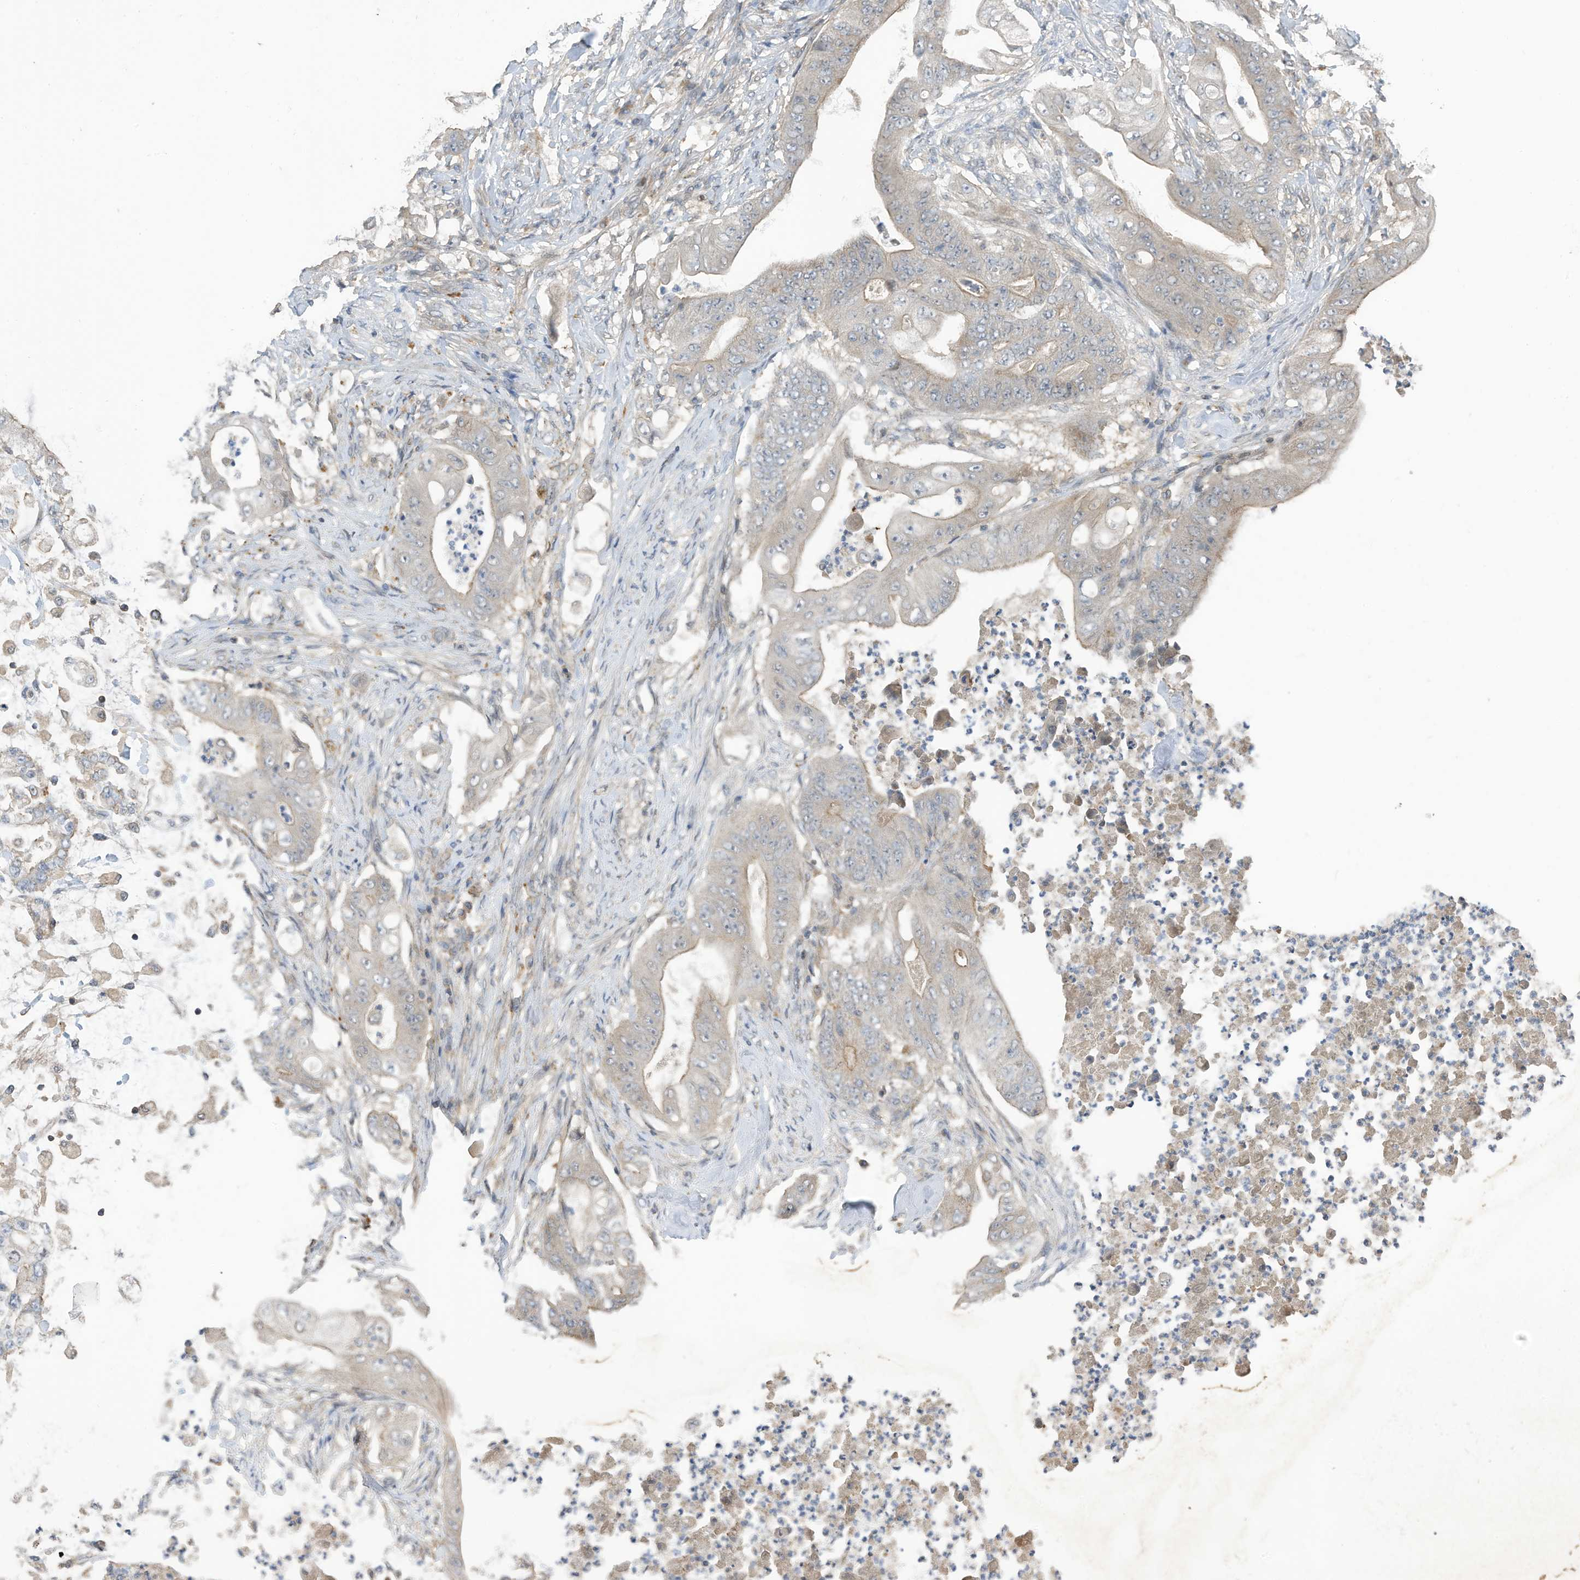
{"staining": {"intensity": "weak", "quantity": "<25%", "location": "cytoplasmic/membranous"}, "tissue": "stomach cancer", "cell_type": "Tumor cells", "image_type": "cancer", "snomed": [{"axis": "morphology", "description": "Adenocarcinoma, NOS"}, {"axis": "topography", "description": "Stomach"}], "caption": "IHC of stomach adenocarcinoma displays no positivity in tumor cells.", "gene": "REC8", "patient": {"sex": "female", "age": 73}}